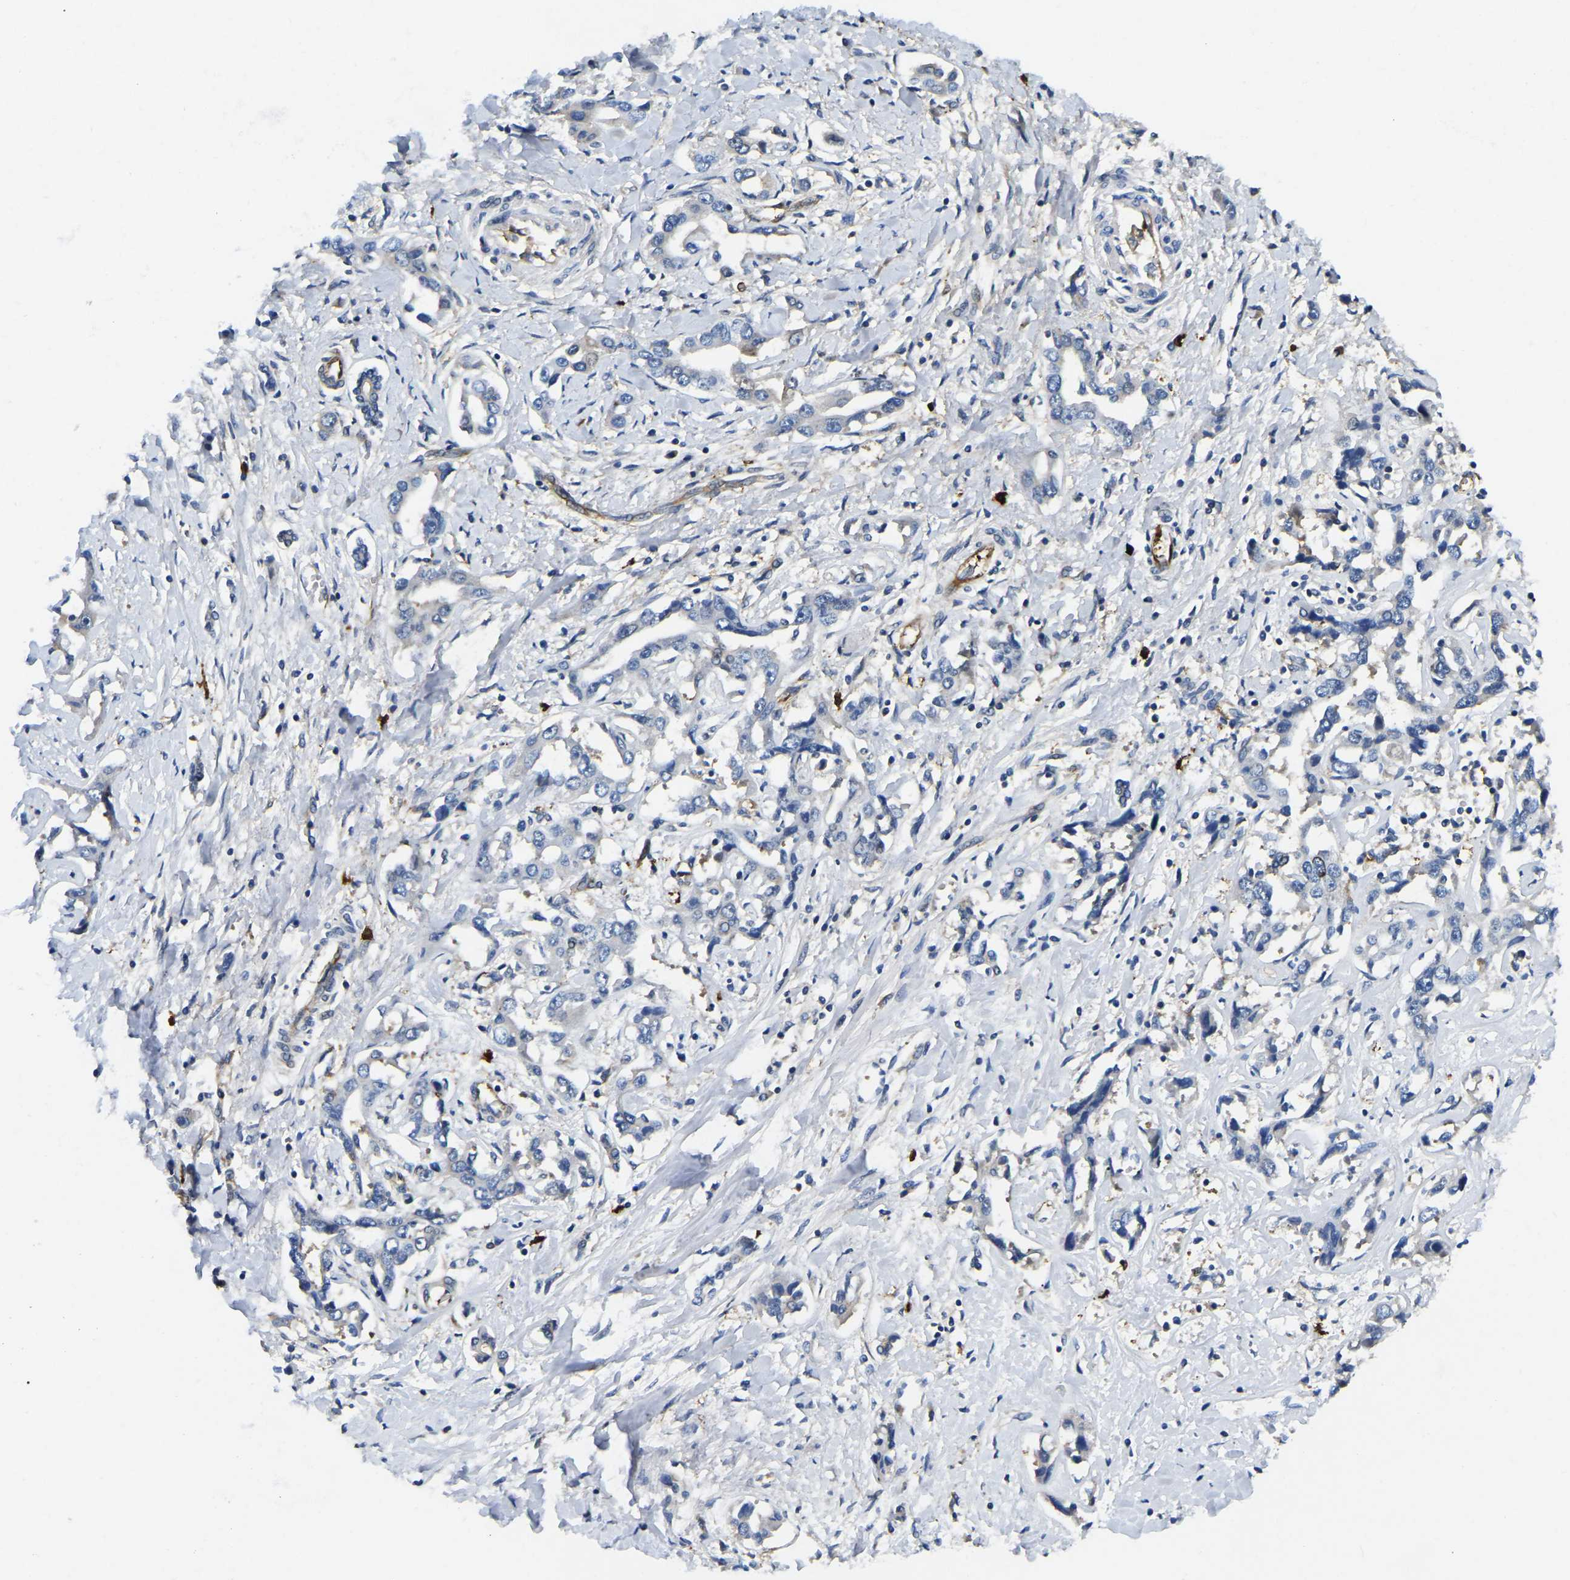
{"staining": {"intensity": "negative", "quantity": "none", "location": "none"}, "tissue": "liver cancer", "cell_type": "Tumor cells", "image_type": "cancer", "snomed": [{"axis": "morphology", "description": "Cholangiocarcinoma"}, {"axis": "topography", "description": "Liver"}], "caption": "Tumor cells are negative for brown protein staining in cholangiocarcinoma (liver).", "gene": "DUSP8", "patient": {"sex": "male", "age": 59}}